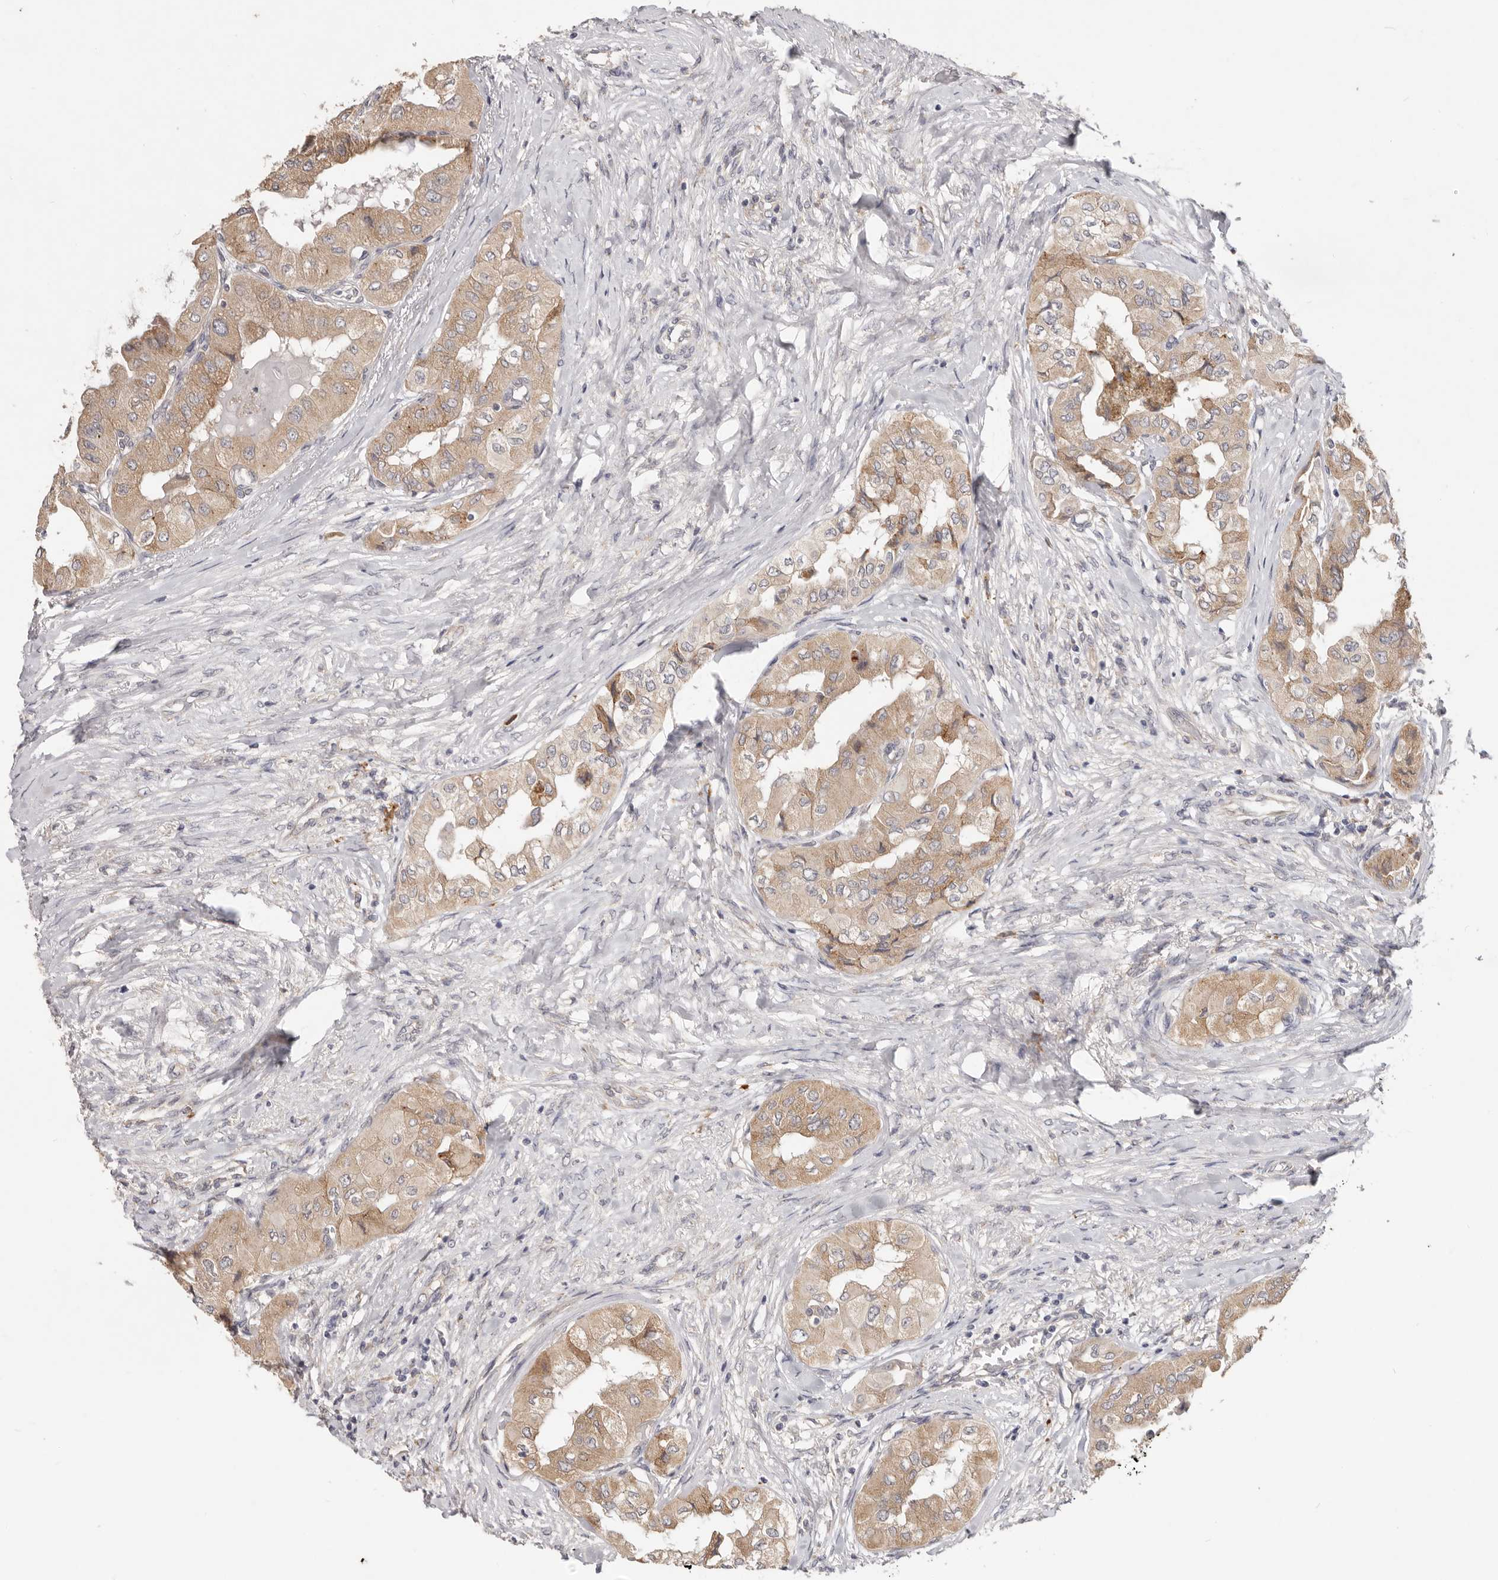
{"staining": {"intensity": "weak", "quantity": ">75%", "location": "cytoplasmic/membranous"}, "tissue": "thyroid cancer", "cell_type": "Tumor cells", "image_type": "cancer", "snomed": [{"axis": "morphology", "description": "Papillary adenocarcinoma, NOS"}, {"axis": "topography", "description": "Thyroid gland"}], "caption": "Weak cytoplasmic/membranous protein staining is appreciated in approximately >75% of tumor cells in papillary adenocarcinoma (thyroid).", "gene": "WDR77", "patient": {"sex": "female", "age": 59}}